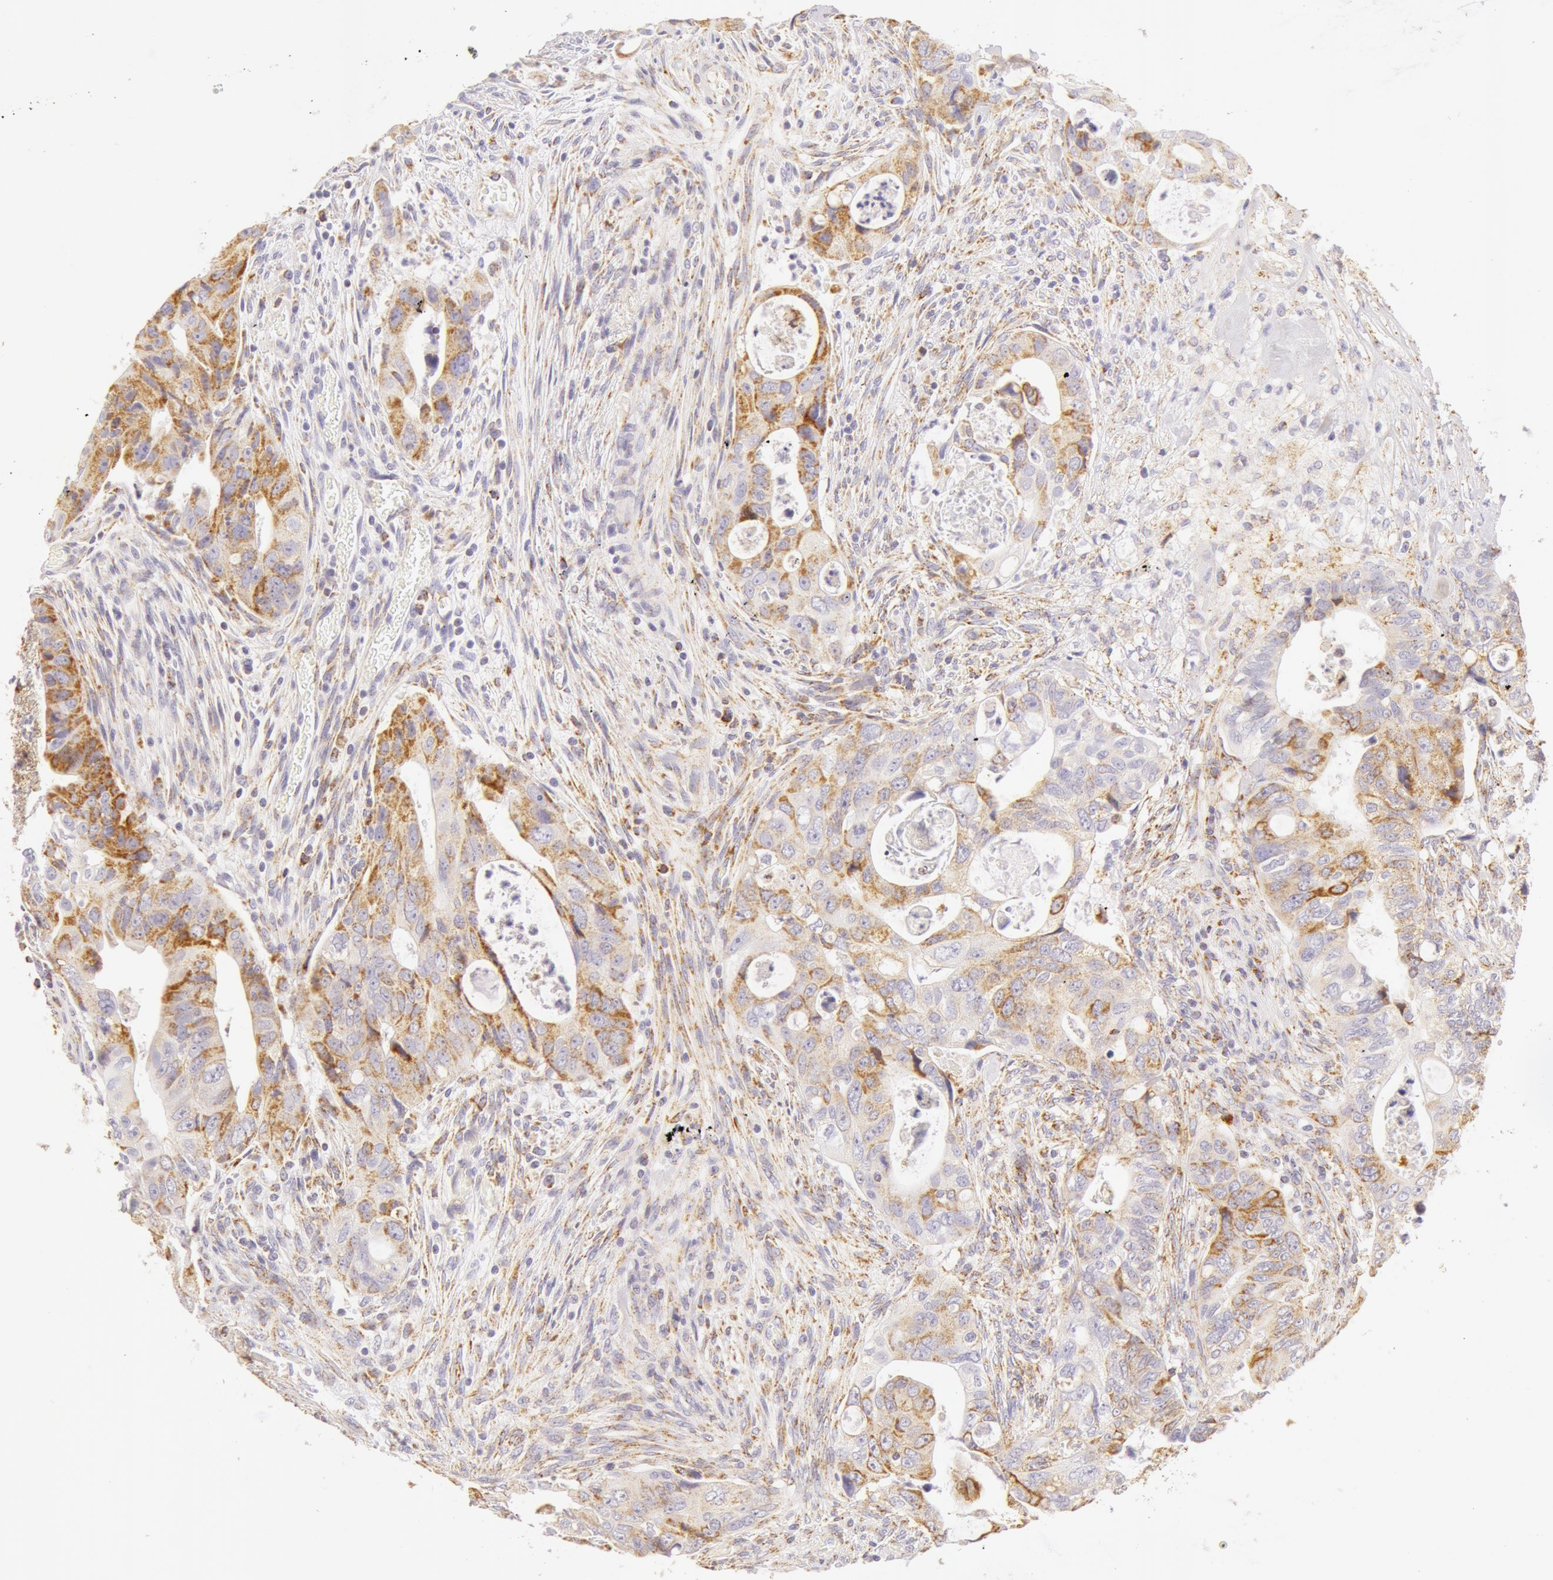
{"staining": {"intensity": "moderate", "quantity": "25%-75%", "location": "cytoplasmic/membranous"}, "tissue": "colorectal cancer", "cell_type": "Tumor cells", "image_type": "cancer", "snomed": [{"axis": "morphology", "description": "Adenocarcinoma, NOS"}, {"axis": "topography", "description": "Rectum"}], "caption": "This photomicrograph exhibits IHC staining of adenocarcinoma (colorectal), with medium moderate cytoplasmic/membranous expression in approximately 25%-75% of tumor cells.", "gene": "ATP5F1B", "patient": {"sex": "female", "age": 57}}